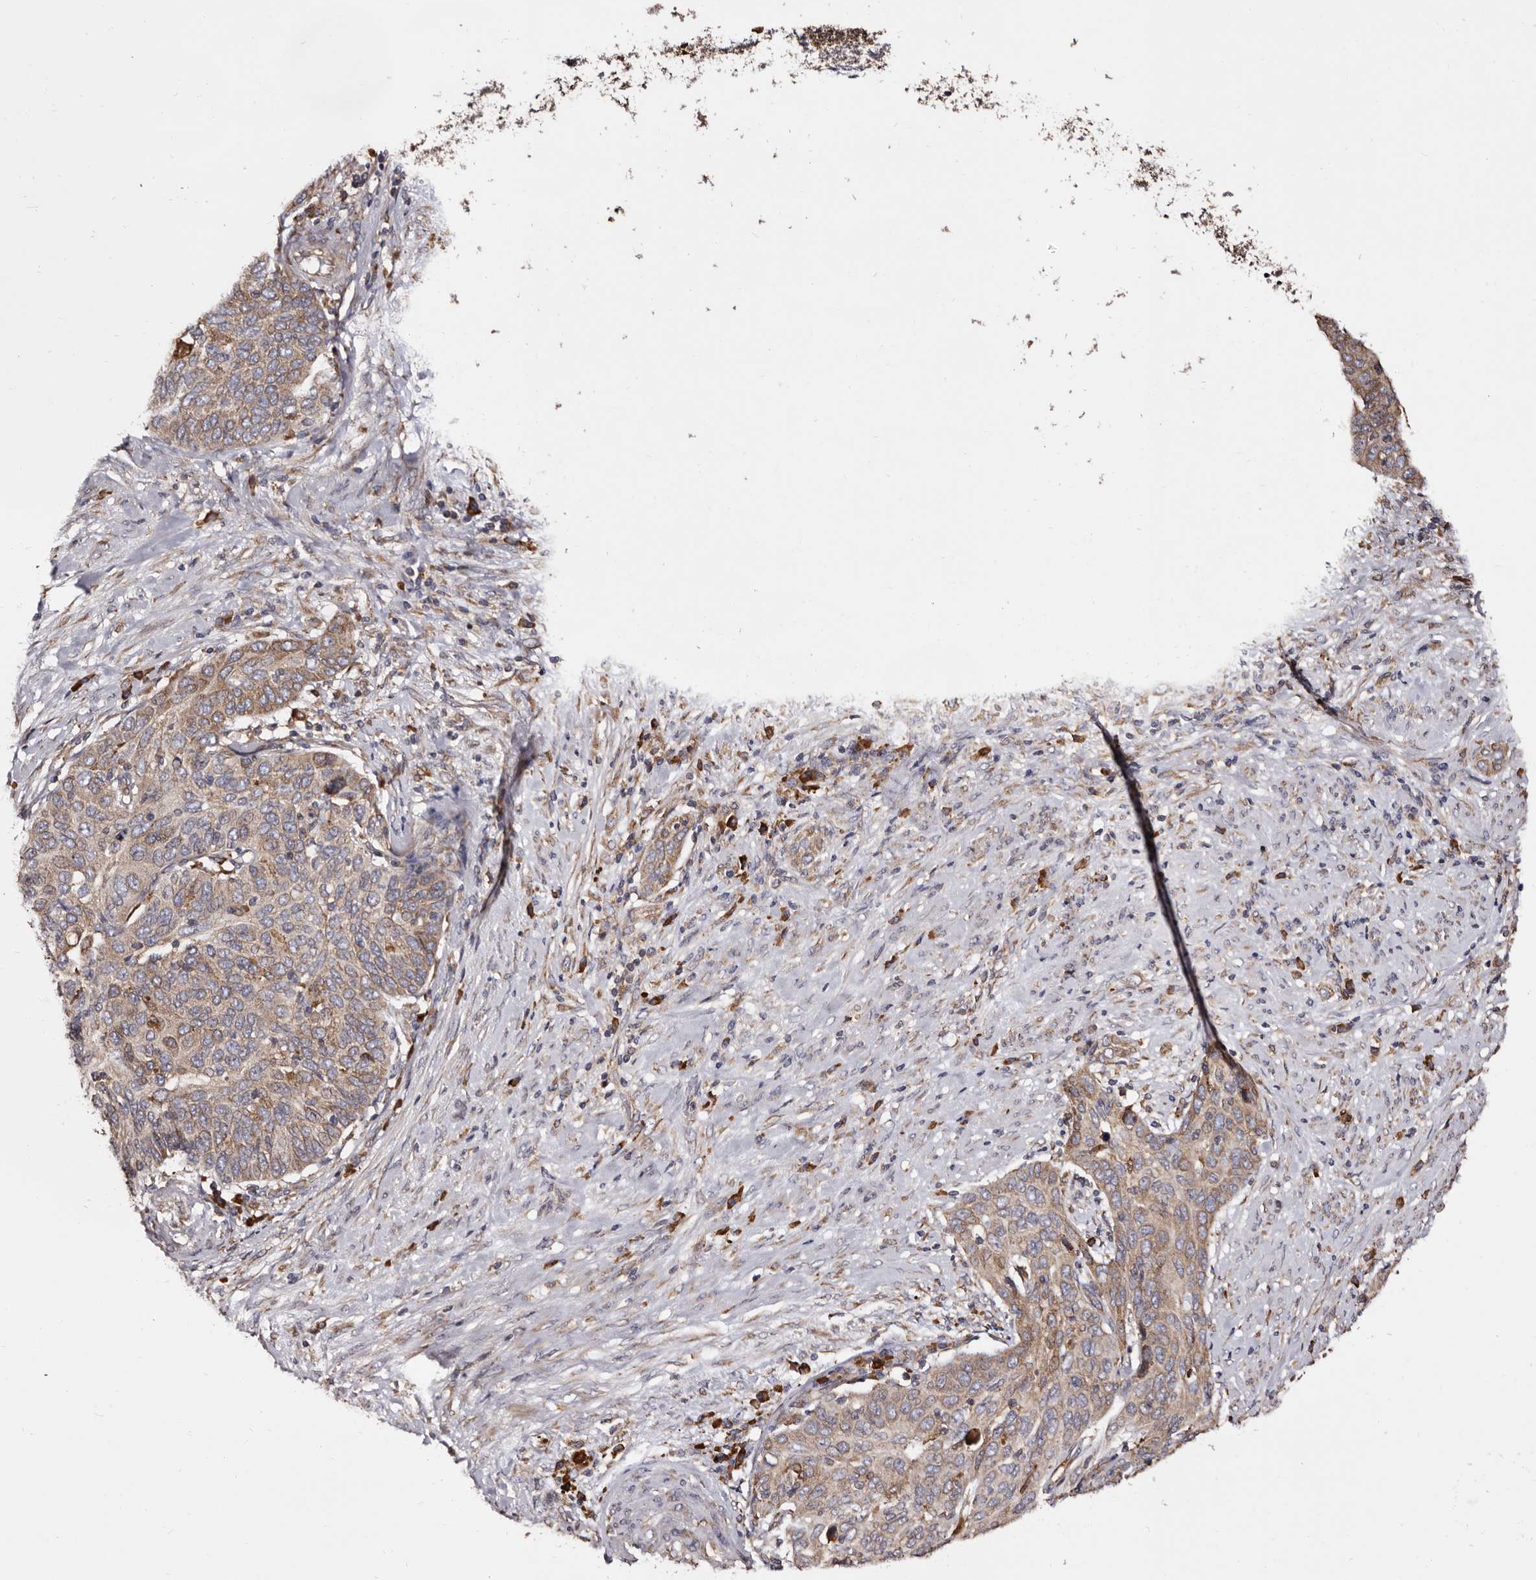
{"staining": {"intensity": "moderate", "quantity": ">75%", "location": "cytoplasmic/membranous"}, "tissue": "cervical cancer", "cell_type": "Tumor cells", "image_type": "cancer", "snomed": [{"axis": "morphology", "description": "Squamous cell carcinoma, NOS"}, {"axis": "topography", "description": "Cervix"}], "caption": "Cervical cancer stained with immunohistochemistry (IHC) exhibits moderate cytoplasmic/membranous staining in about >75% of tumor cells.", "gene": "ACBD6", "patient": {"sex": "female", "age": 60}}